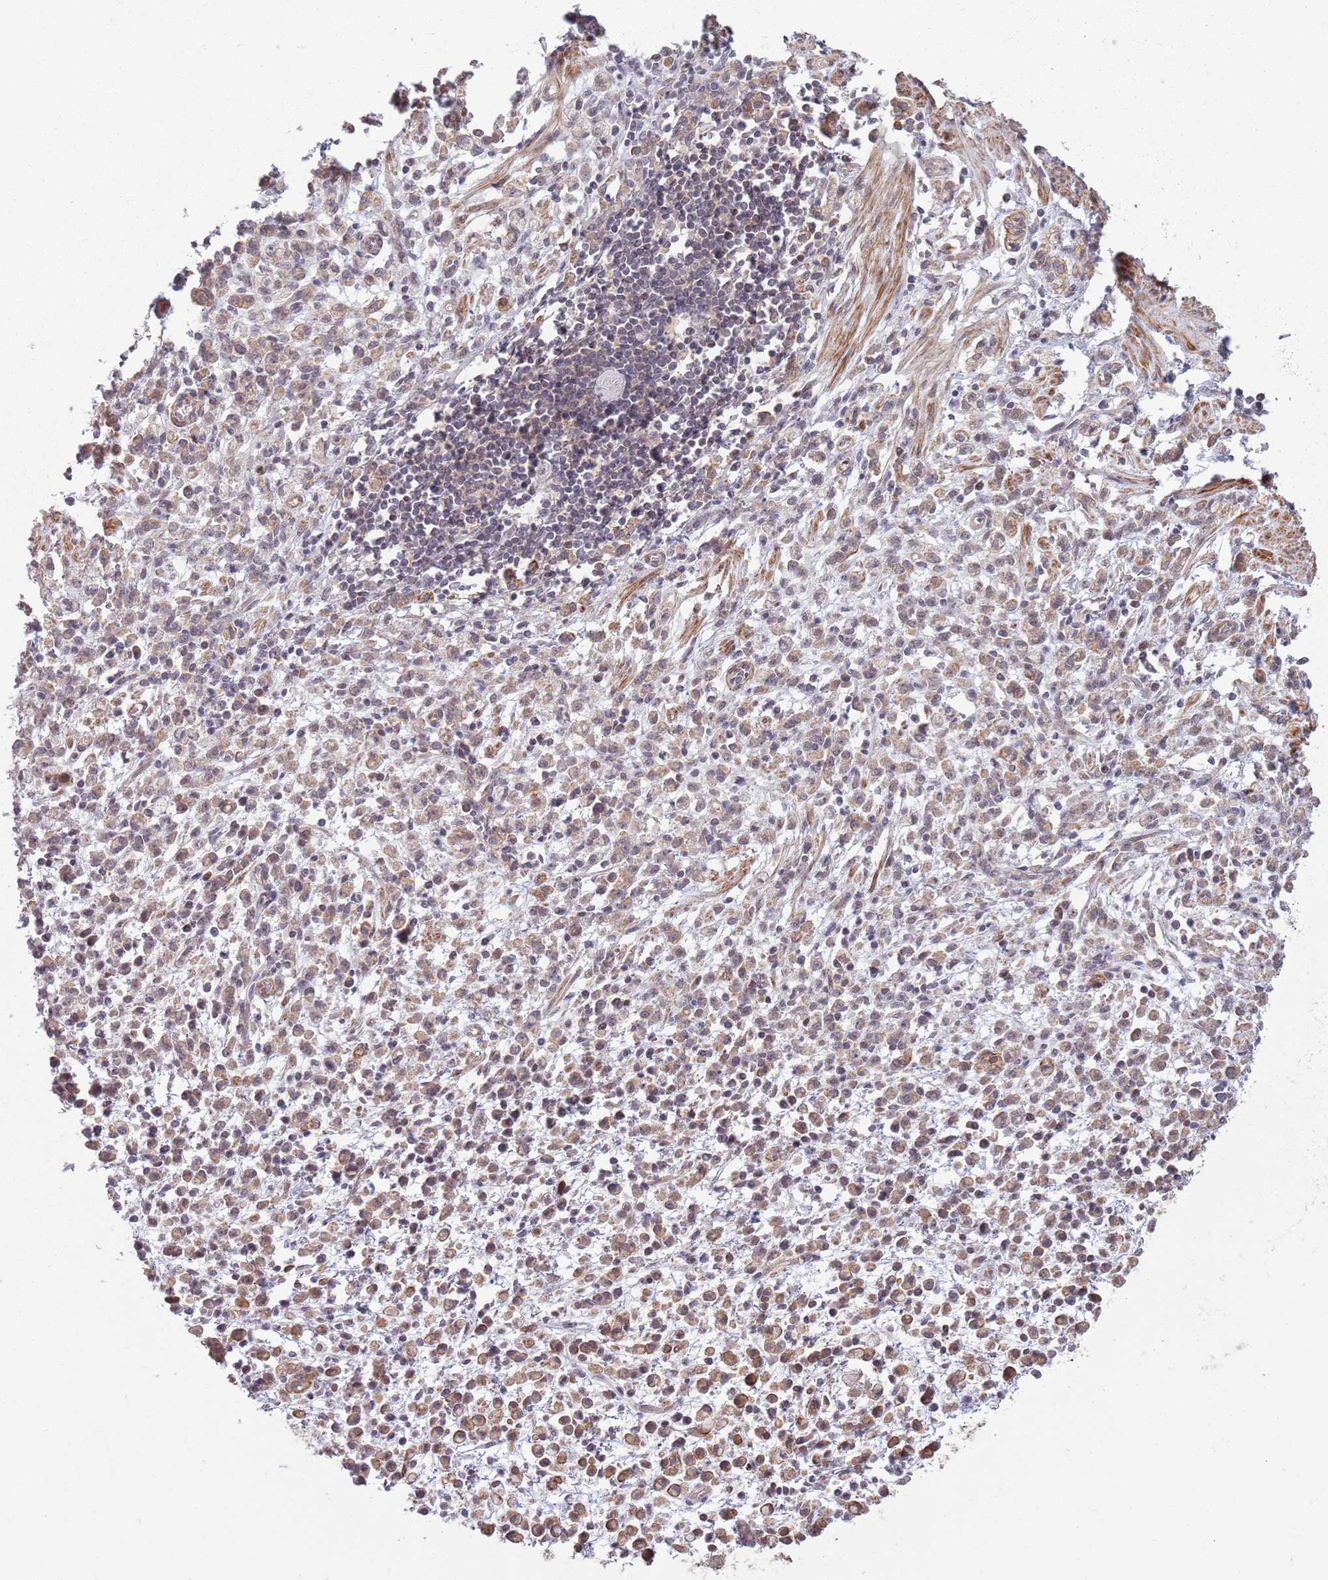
{"staining": {"intensity": "moderate", "quantity": ">75%", "location": "cytoplasmic/membranous"}, "tissue": "stomach cancer", "cell_type": "Tumor cells", "image_type": "cancer", "snomed": [{"axis": "morphology", "description": "Adenocarcinoma, NOS"}, {"axis": "topography", "description": "Stomach"}], "caption": "High-magnification brightfield microscopy of stomach cancer stained with DAB (3,3'-diaminobenzidine) (brown) and counterstained with hematoxylin (blue). tumor cells exhibit moderate cytoplasmic/membranous expression is present in about>75% of cells.", "gene": "CCDC154", "patient": {"sex": "male", "age": 77}}